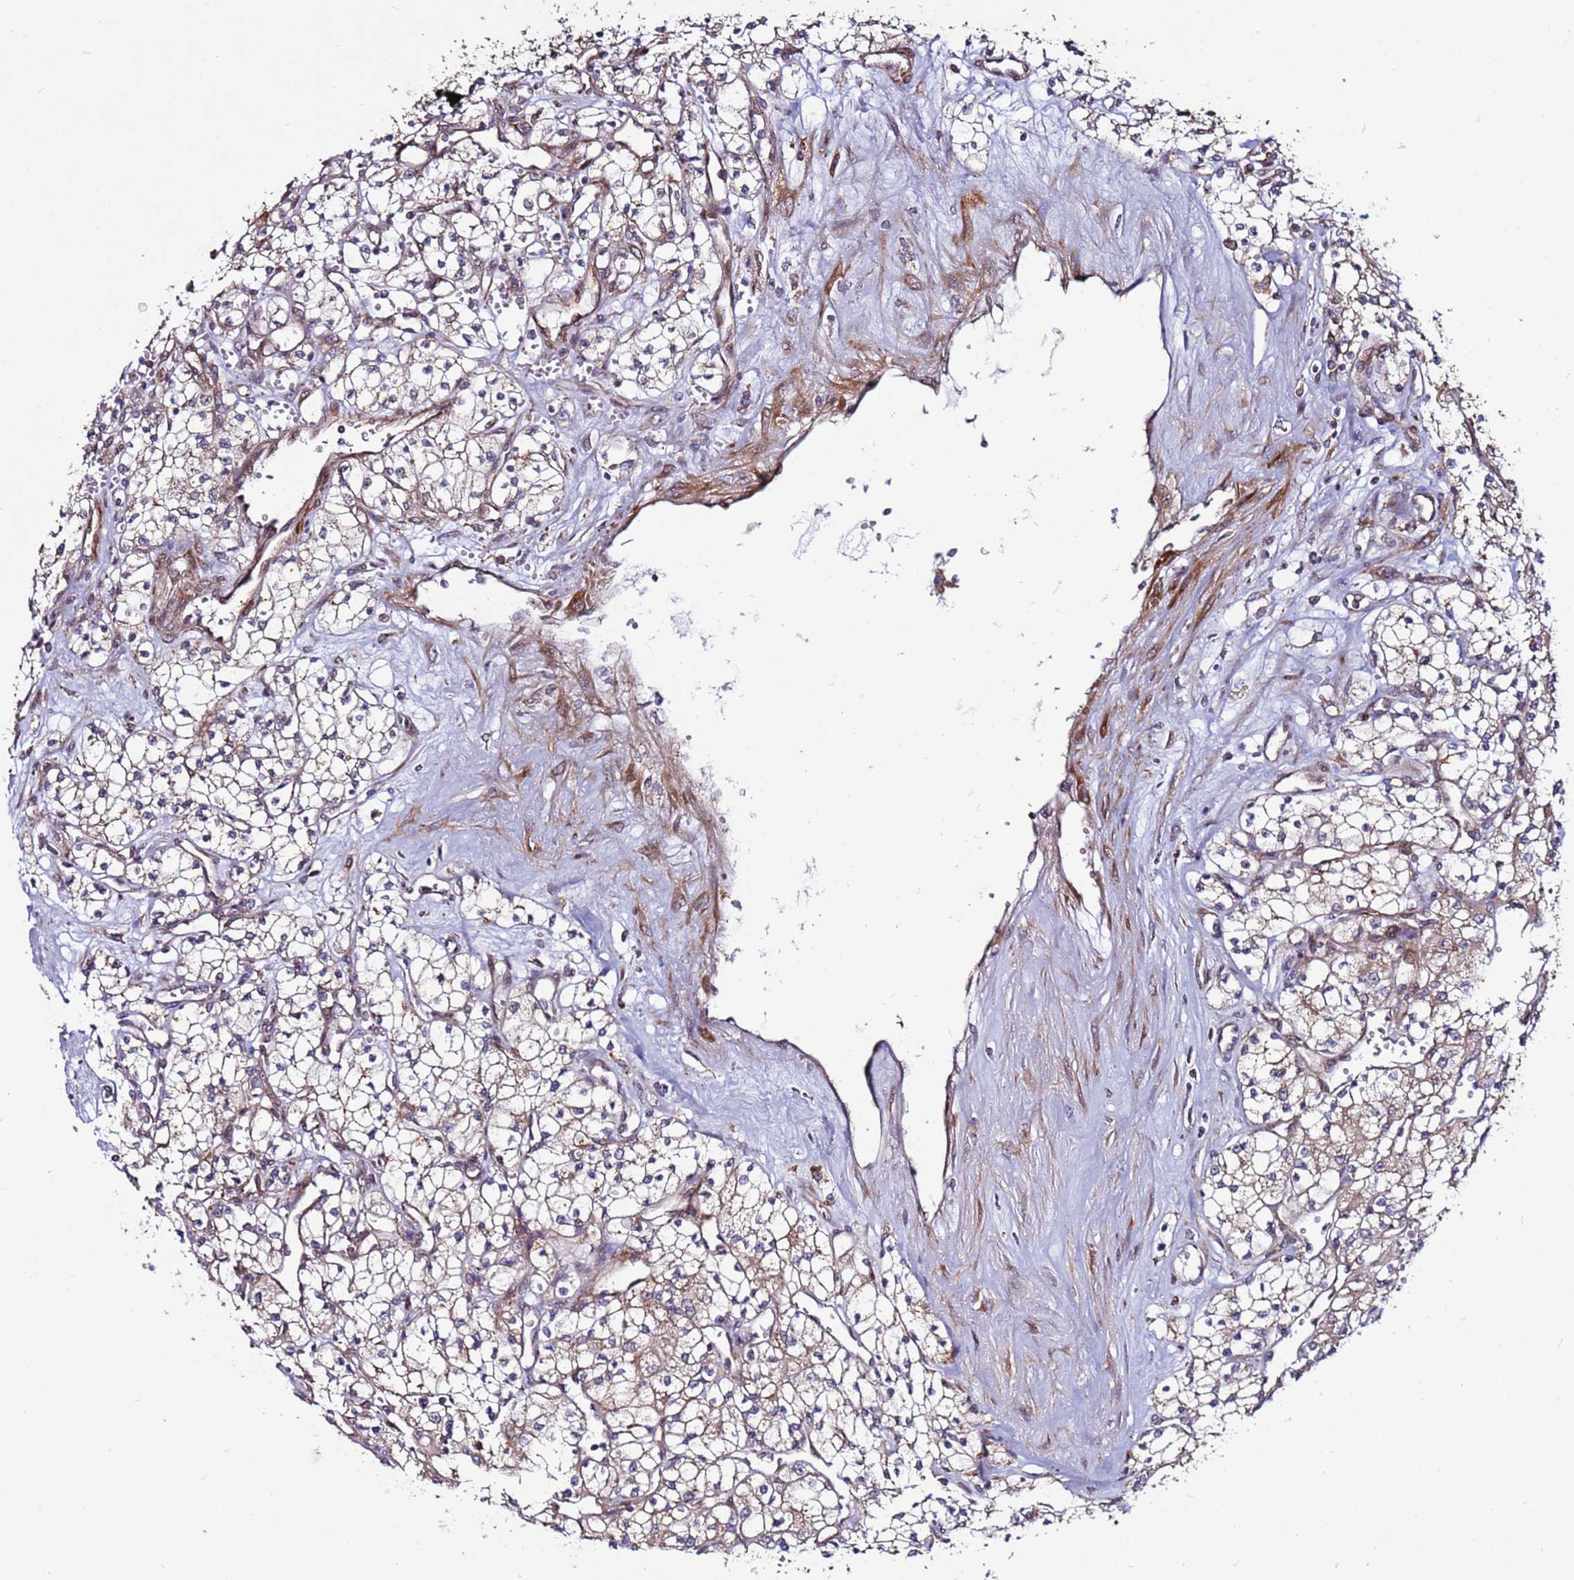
{"staining": {"intensity": "moderate", "quantity": "25%-75%", "location": "cytoplasmic/membranous"}, "tissue": "renal cancer", "cell_type": "Tumor cells", "image_type": "cancer", "snomed": [{"axis": "morphology", "description": "Adenocarcinoma, NOS"}, {"axis": "topography", "description": "Kidney"}], "caption": "Immunohistochemical staining of renal cancer displays medium levels of moderate cytoplasmic/membranous protein positivity in approximately 25%-75% of tumor cells.", "gene": "MCRIP1", "patient": {"sex": "male", "age": 59}}